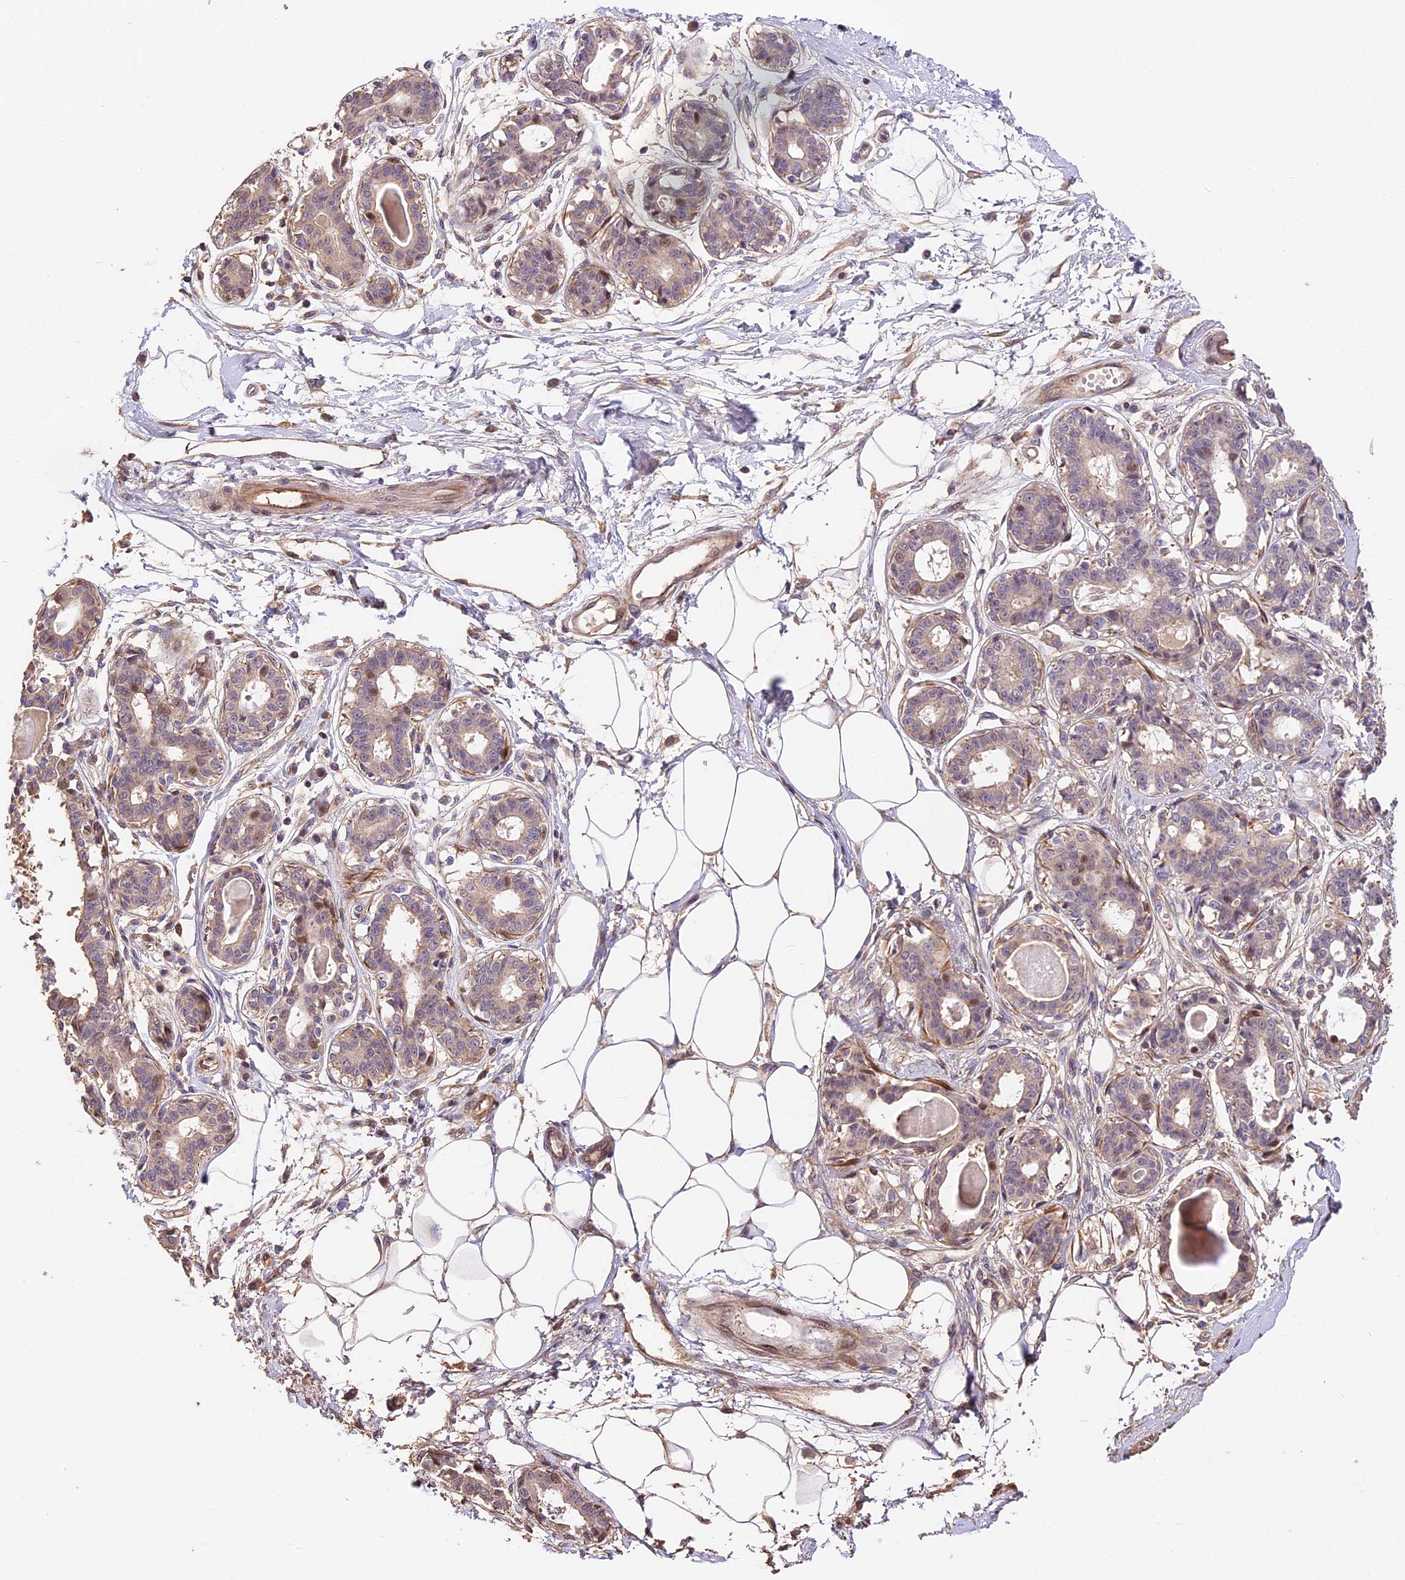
{"staining": {"intensity": "weak", "quantity": ">75%", "location": "cytoplasmic/membranous"}, "tissue": "breast", "cell_type": "Adipocytes", "image_type": "normal", "snomed": [{"axis": "morphology", "description": "Normal tissue, NOS"}, {"axis": "topography", "description": "Breast"}], "caption": "The immunohistochemical stain highlights weak cytoplasmic/membranous positivity in adipocytes of unremarkable breast.", "gene": "ARHGAP17", "patient": {"sex": "female", "age": 45}}